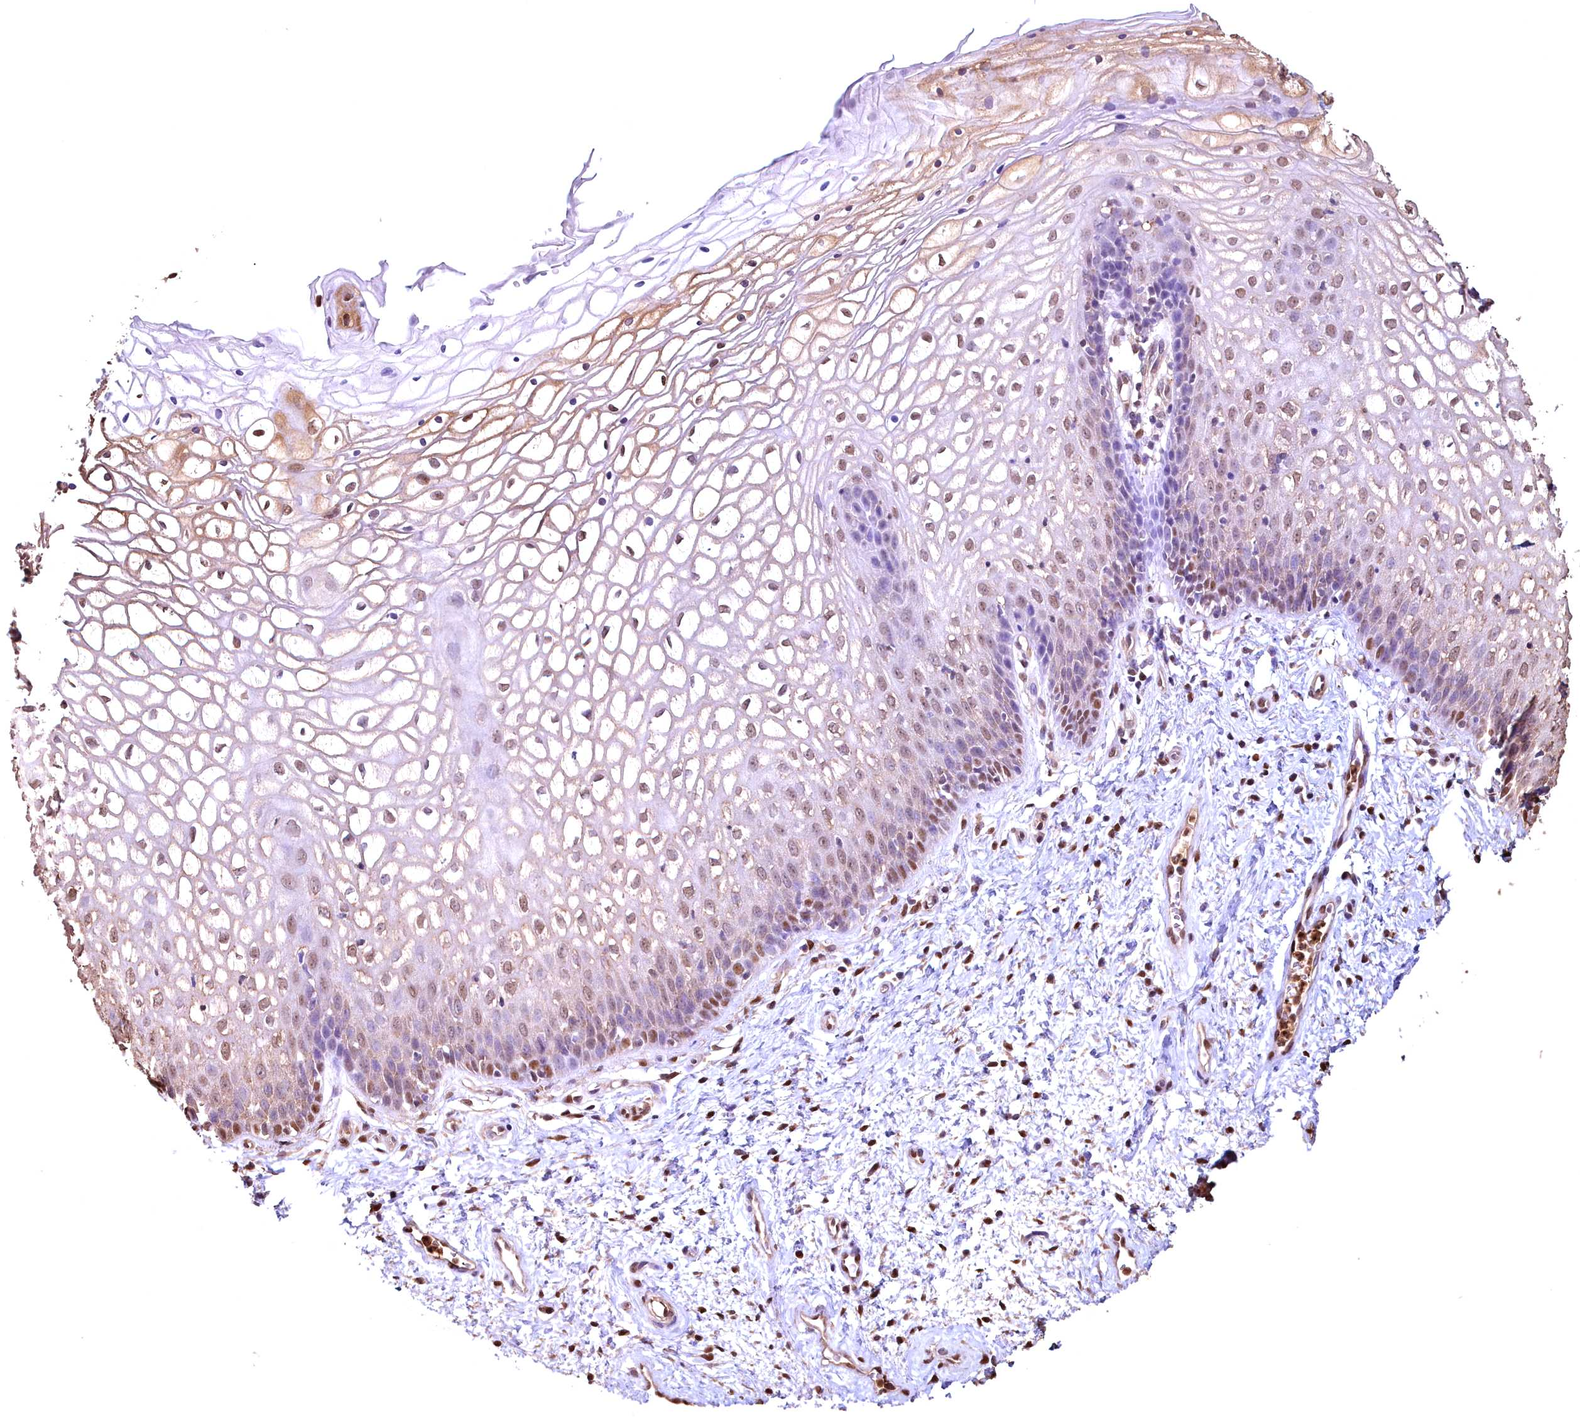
{"staining": {"intensity": "moderate", "quantity": "25%-75%", "location": "cytoplasmic/membranous"}, "tissue": "vagina", "cell_type": "Squamous epithelial cells", "image_type": "normal", "snomed": [{"axis": "morphology", "description": "Normal tissue, NOS"}, {"axis": "topography", "description": "Vagina"}], "caption": "A brown stain highlights moderate cytoplasmic/membranous positivity of a protein in squamous epithelial cells of normal vagina. (DAB IHC, brown staining for protein, blue staining for nuclei).", "gene": "GAPDH", "patient": {"sex": "female", "age": 34}}